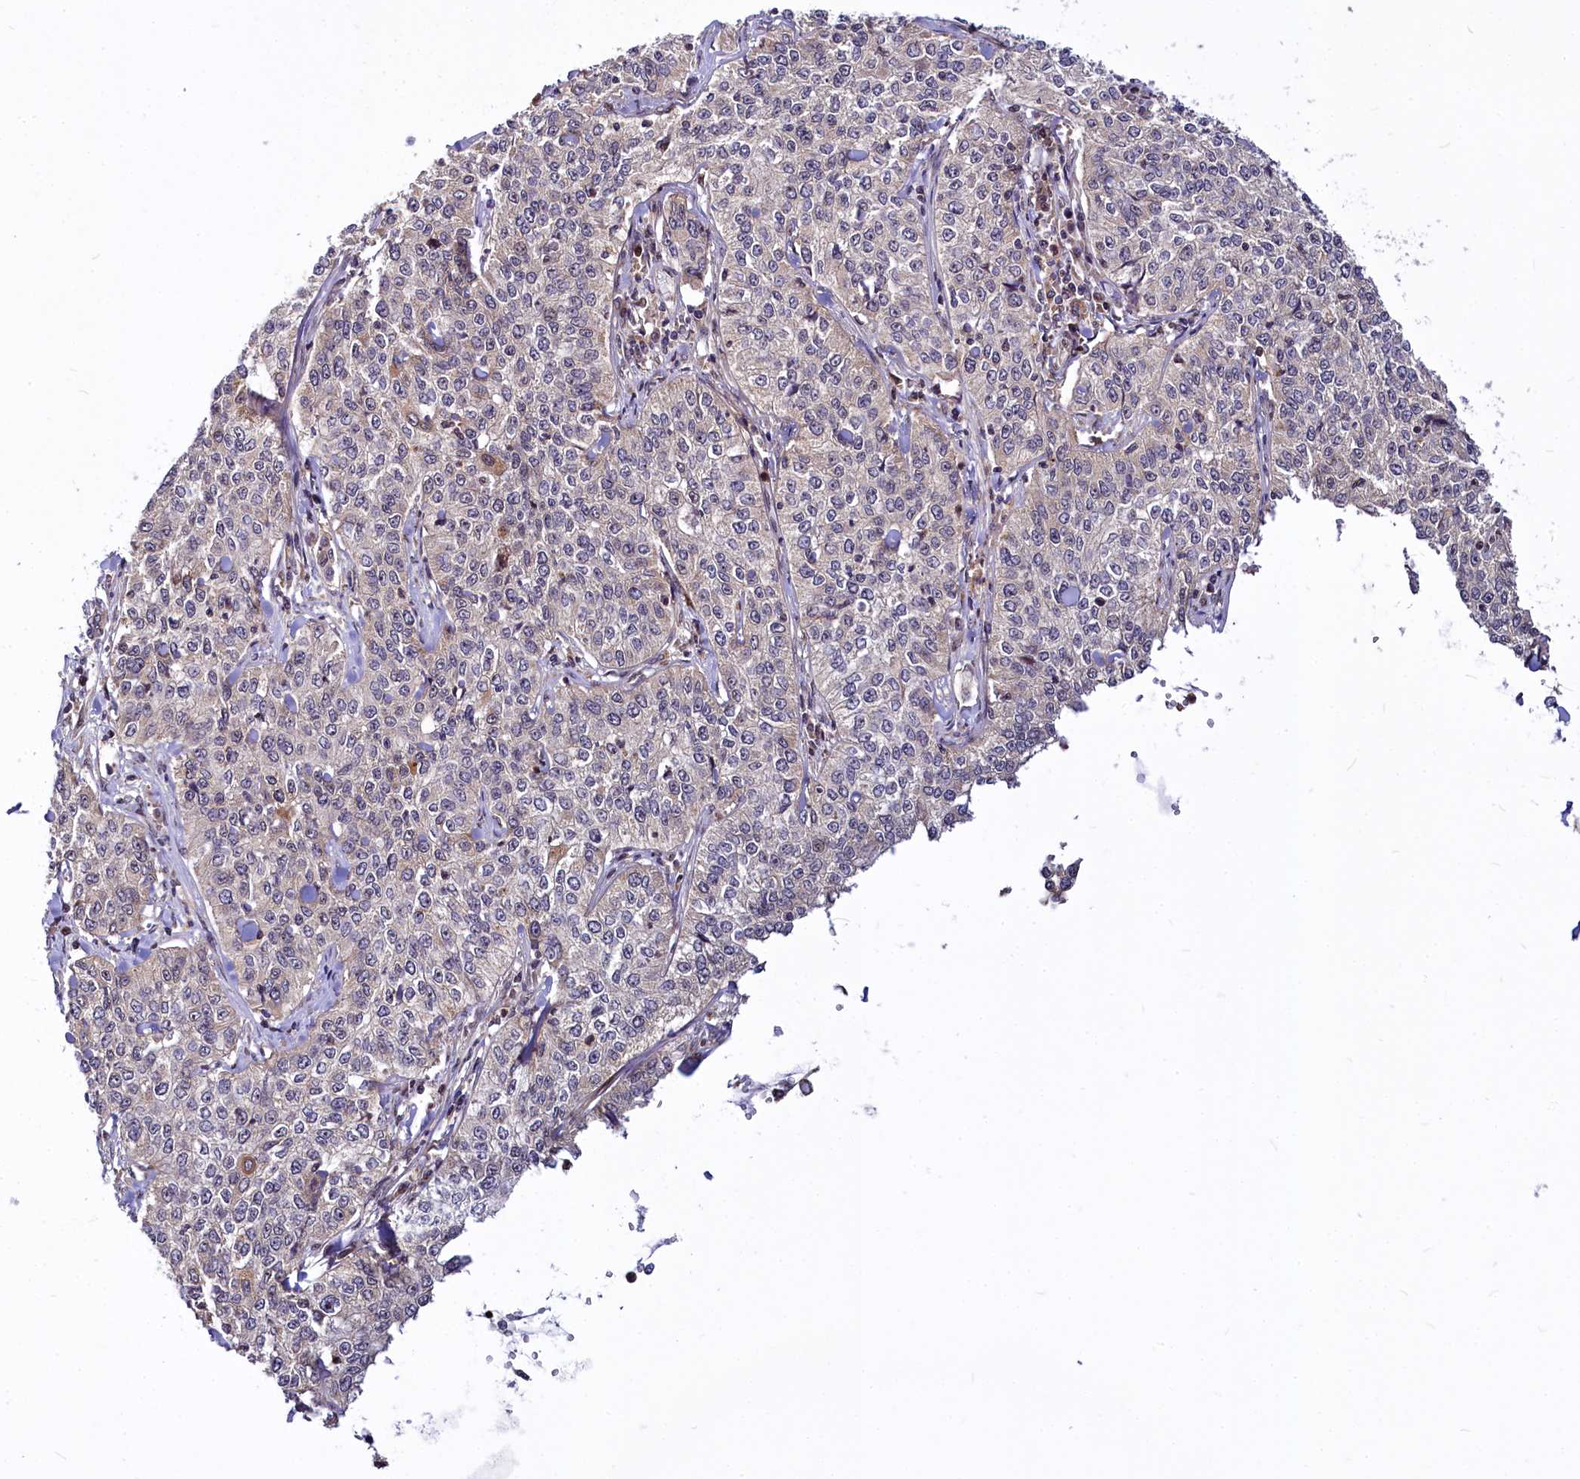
{"staining": {"intensity": "negative", "quantity": "none", "location": "none"}, "tissue": "cervical cancer", "cell_type": "Tumor cells", "image_type": "cancer", "snomed": [{"axis": "morphology", "description": "Squamous cell carcinoma, NOS"}, {"axis": "topography", "description": "Cervix"}], "caption": "IHC of cervical cancer (squamous cell carcinoma) shows no expression in tumor cells.", "gene": "MAML2", "patient": {"sex": "female", "age": 35}}